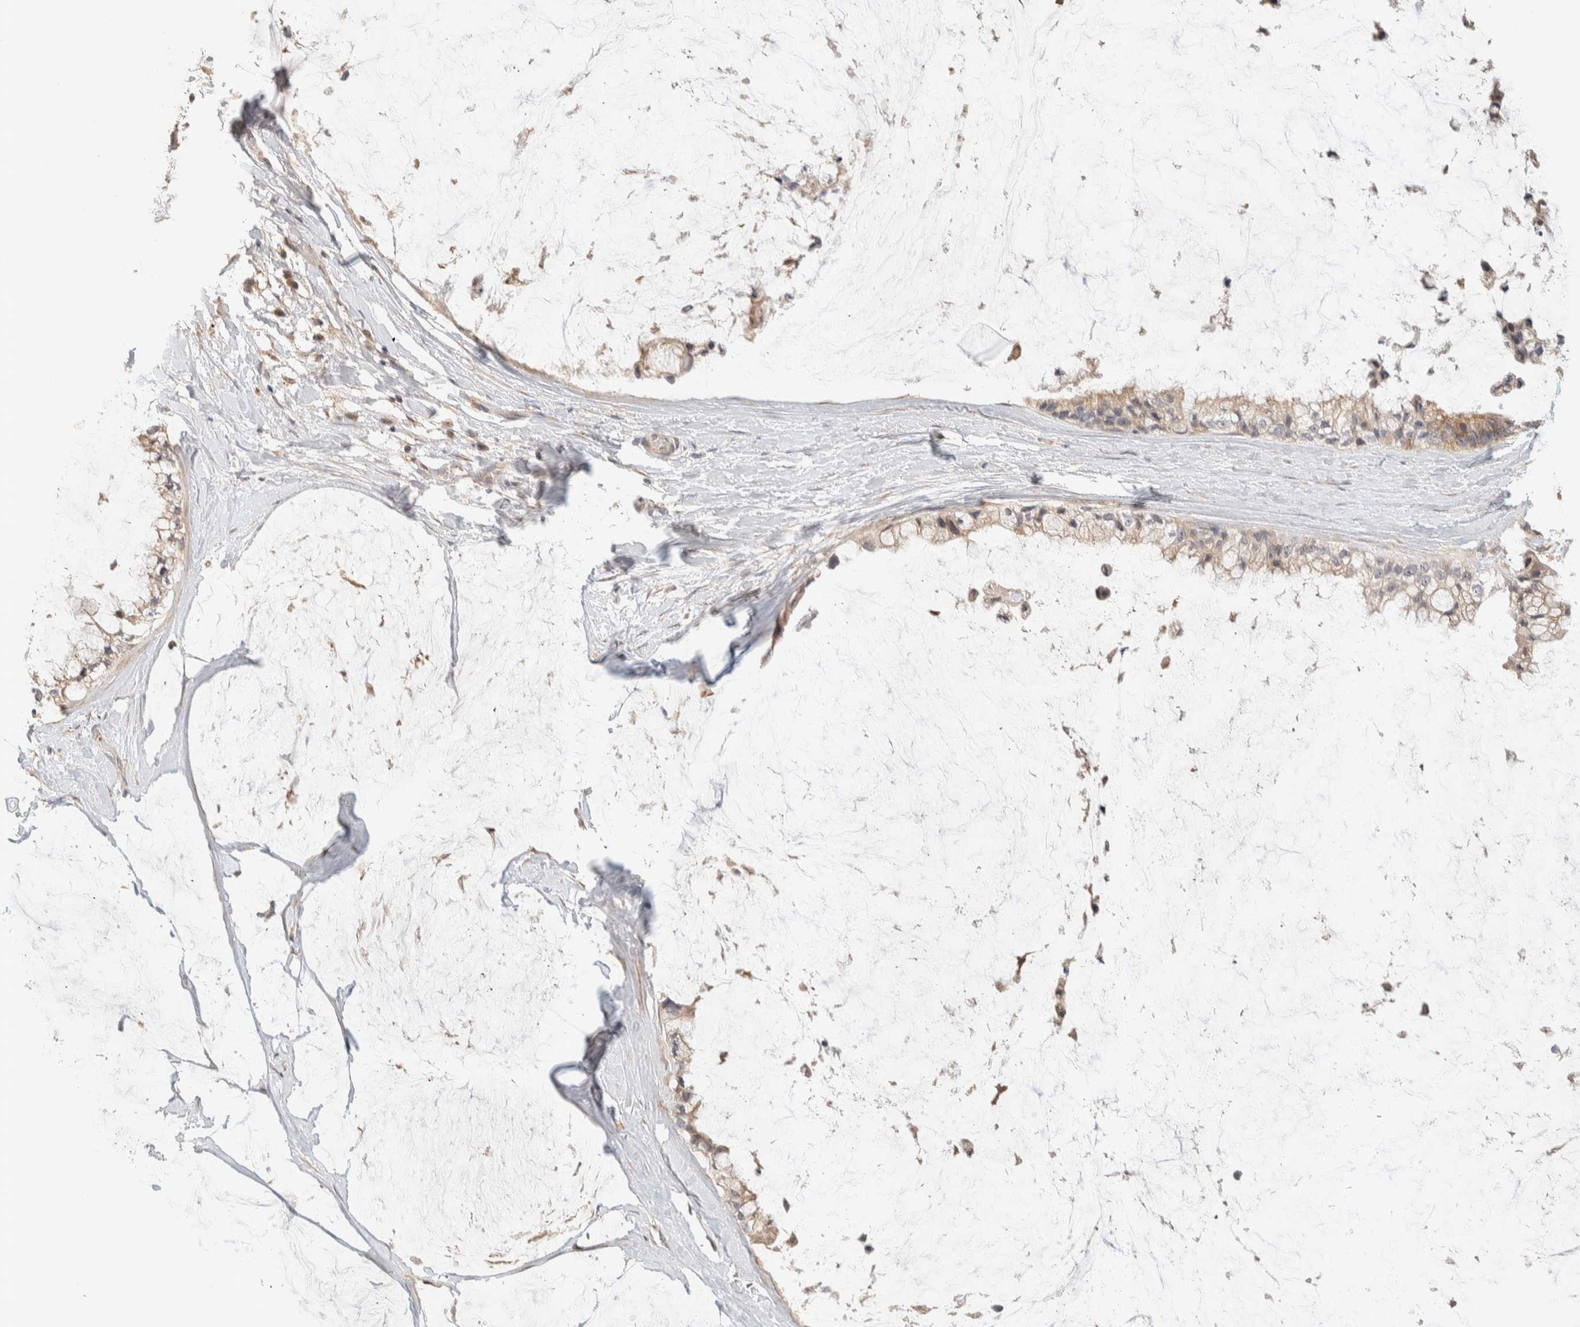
{"staining": {"intensity": "weak", "quantity": "<25%", "location": "cytoplasmic/membranous"}, "tissue": "ovarian cancer", "cell_type": "Tumor cells", "image_type": "cancer", "snomed": [{"axis": "morphology", "description": "Cystadenocarcinoma, mucinous, NOS"}, {"axis": "topography", "description": "Ovary"}], "caption": "Immunohistochemistry of human ovarian cancer reveals no positivity in tumor cells. (Brightfield microscopy of DAB IHC at high magnification).", "gene": "ITPA", "patient": {"sex": "female", "age": 39}}